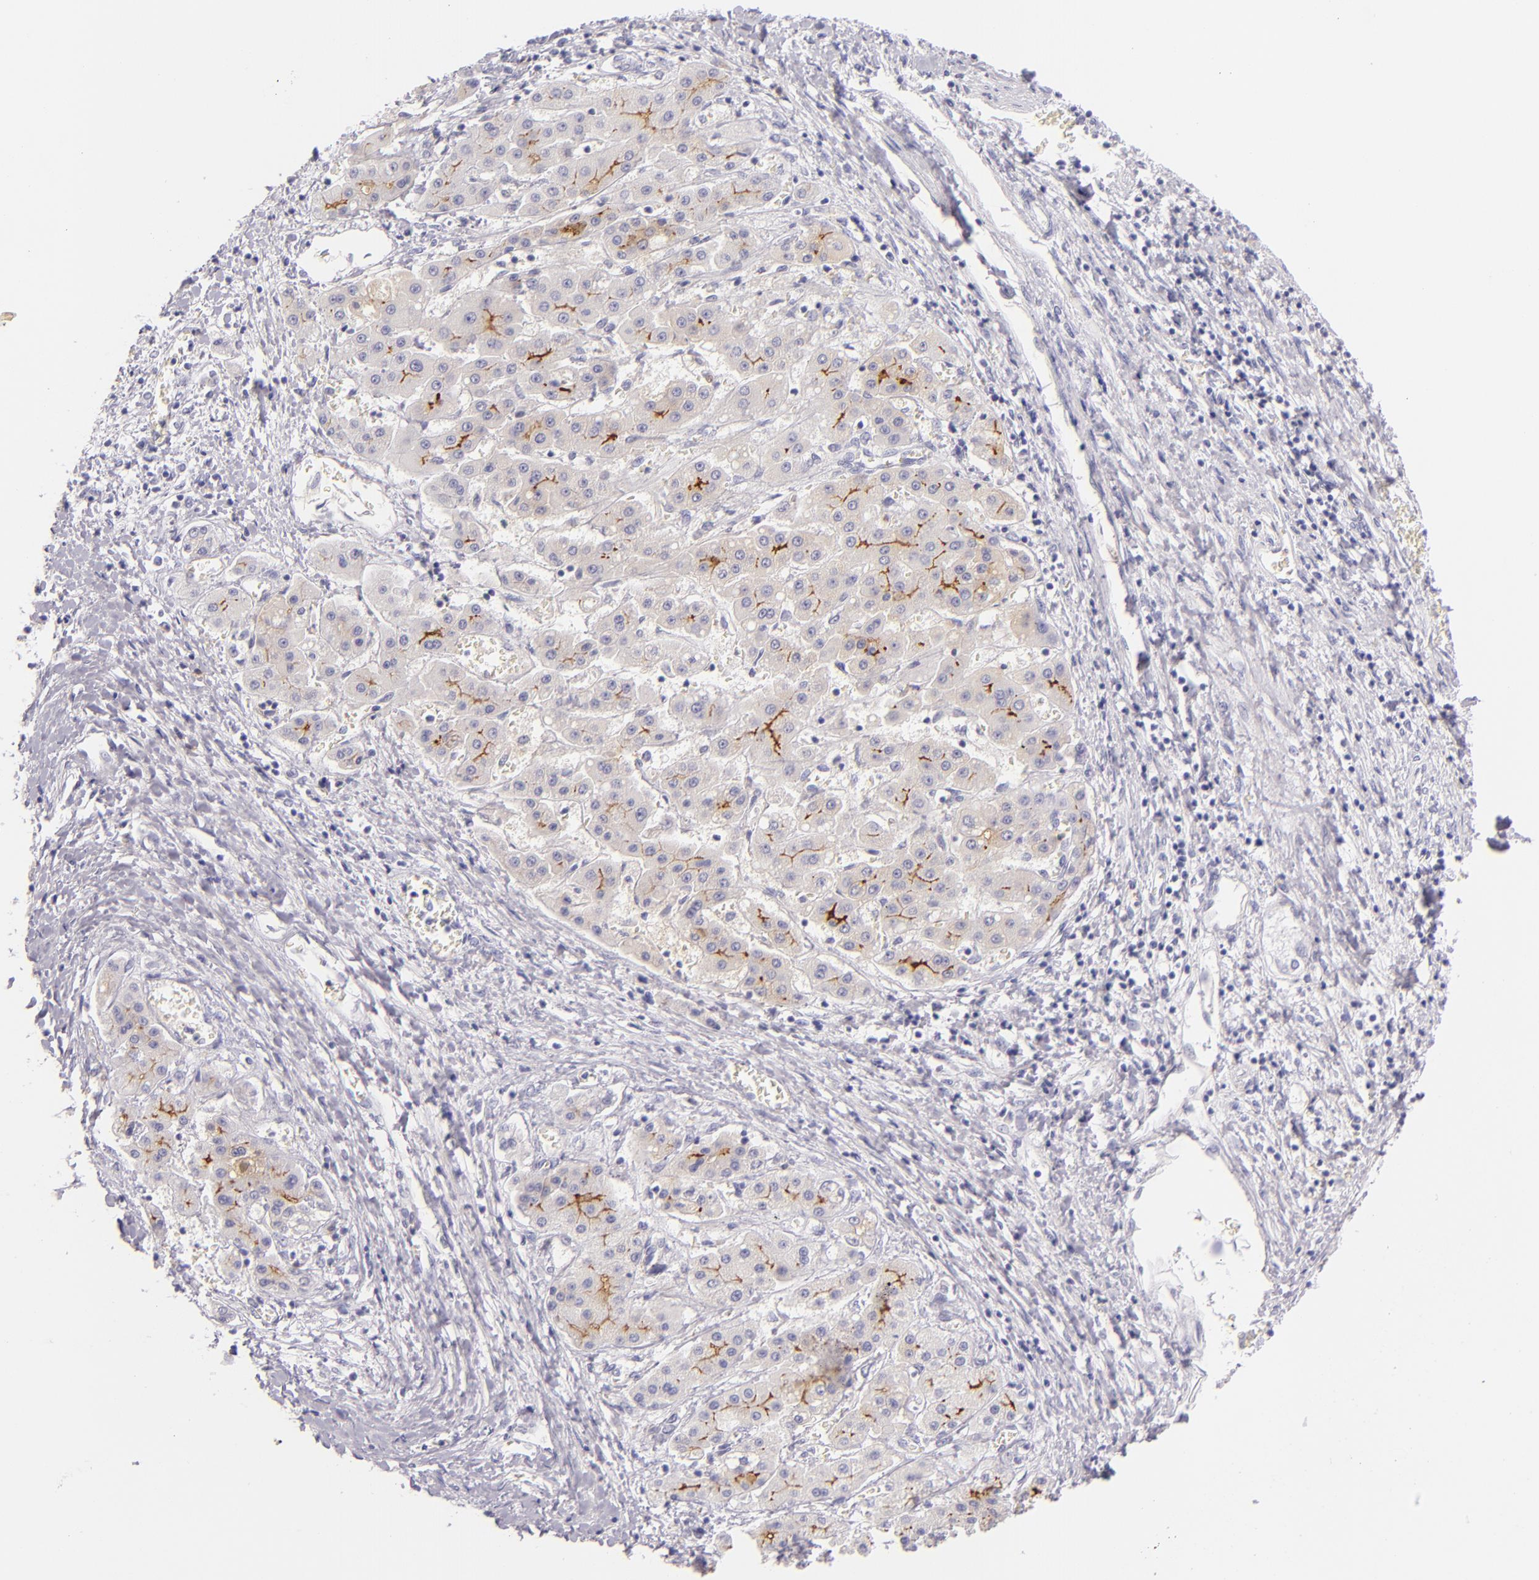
{"staining": {"intensity": "moderate", "quantity": "<25%", "location": "cytoplasmic/membranous"}, "tissue": "liver cancer", "cell_type": "Tumor cells", "image_type": "cancer", "snomed": [{"axis": "morphology", "description": "Carcinoma, Hepatocellular, NOS"}, {"axis": "topography", "description": "Liver"}], "caption": "An image of liver cancer stained for a protein reveals moderate cytoplasmic/membranous brown staining in tumor cells. Nuclei are stained in blue.", "gene": "CEACAM1", "patient": {"sex": "male", "age": 24}}